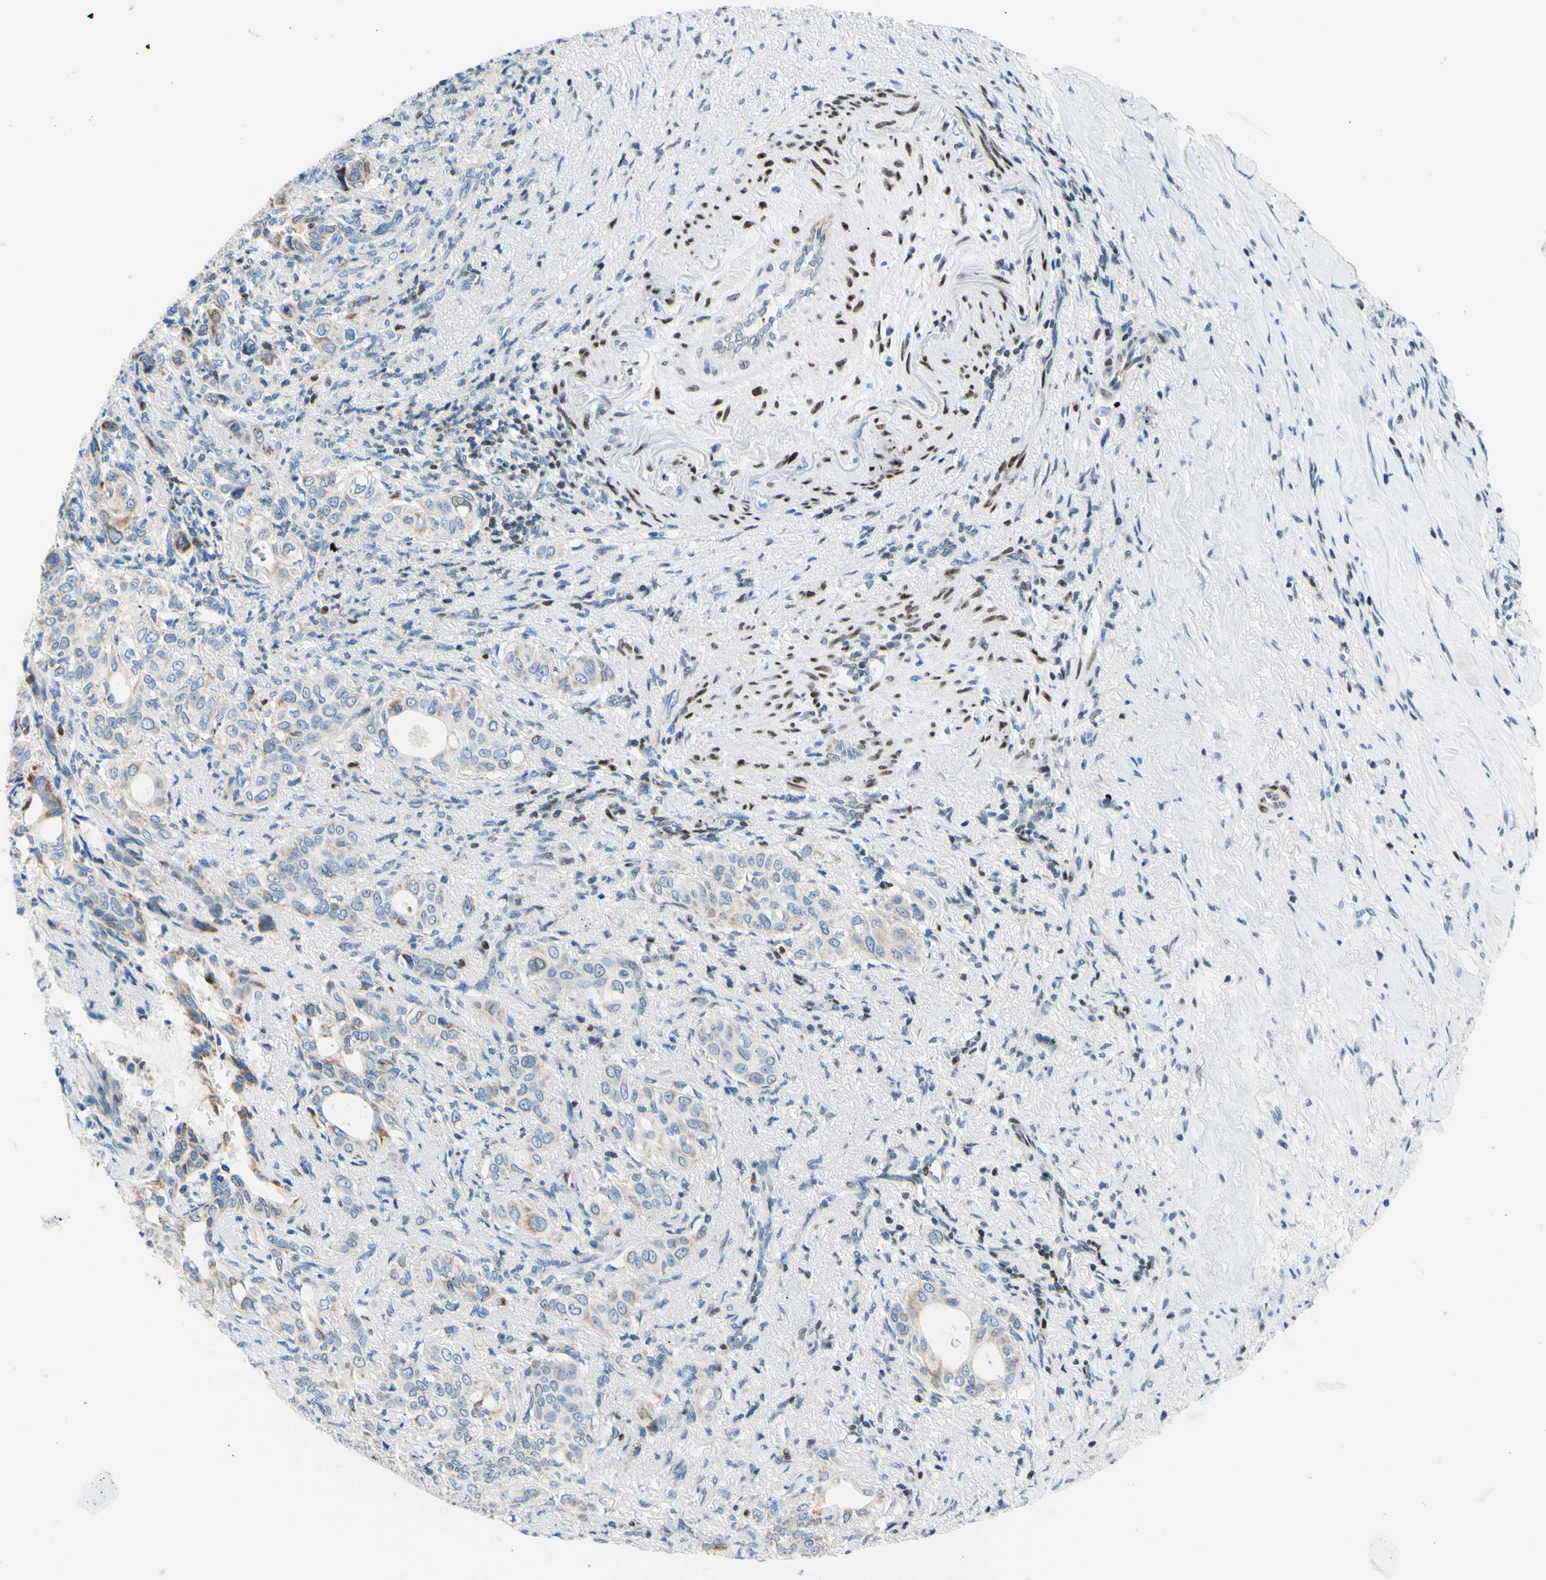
{"staining": {"intensity": "weak", "quantity": "25%-75%", "location": "cytoplasmic/membranous"}, "tissue": "liver cancer", "cell_type": "Tumor cells", "image_type": "cancer", "snomed": [{"axis": "morphology", "description": "Cholangiocarcinoma"}, {"axis": "topography", "description": "Liver"}], "caption": "The histopathology image displays a brown stain indicating the presence of a protein in the cytoplasmic/membranous of tumor cells in cholangiocarcinoma (liver).", "gene": "CBX7", "patient": {"sex": "female", "age": 67}}